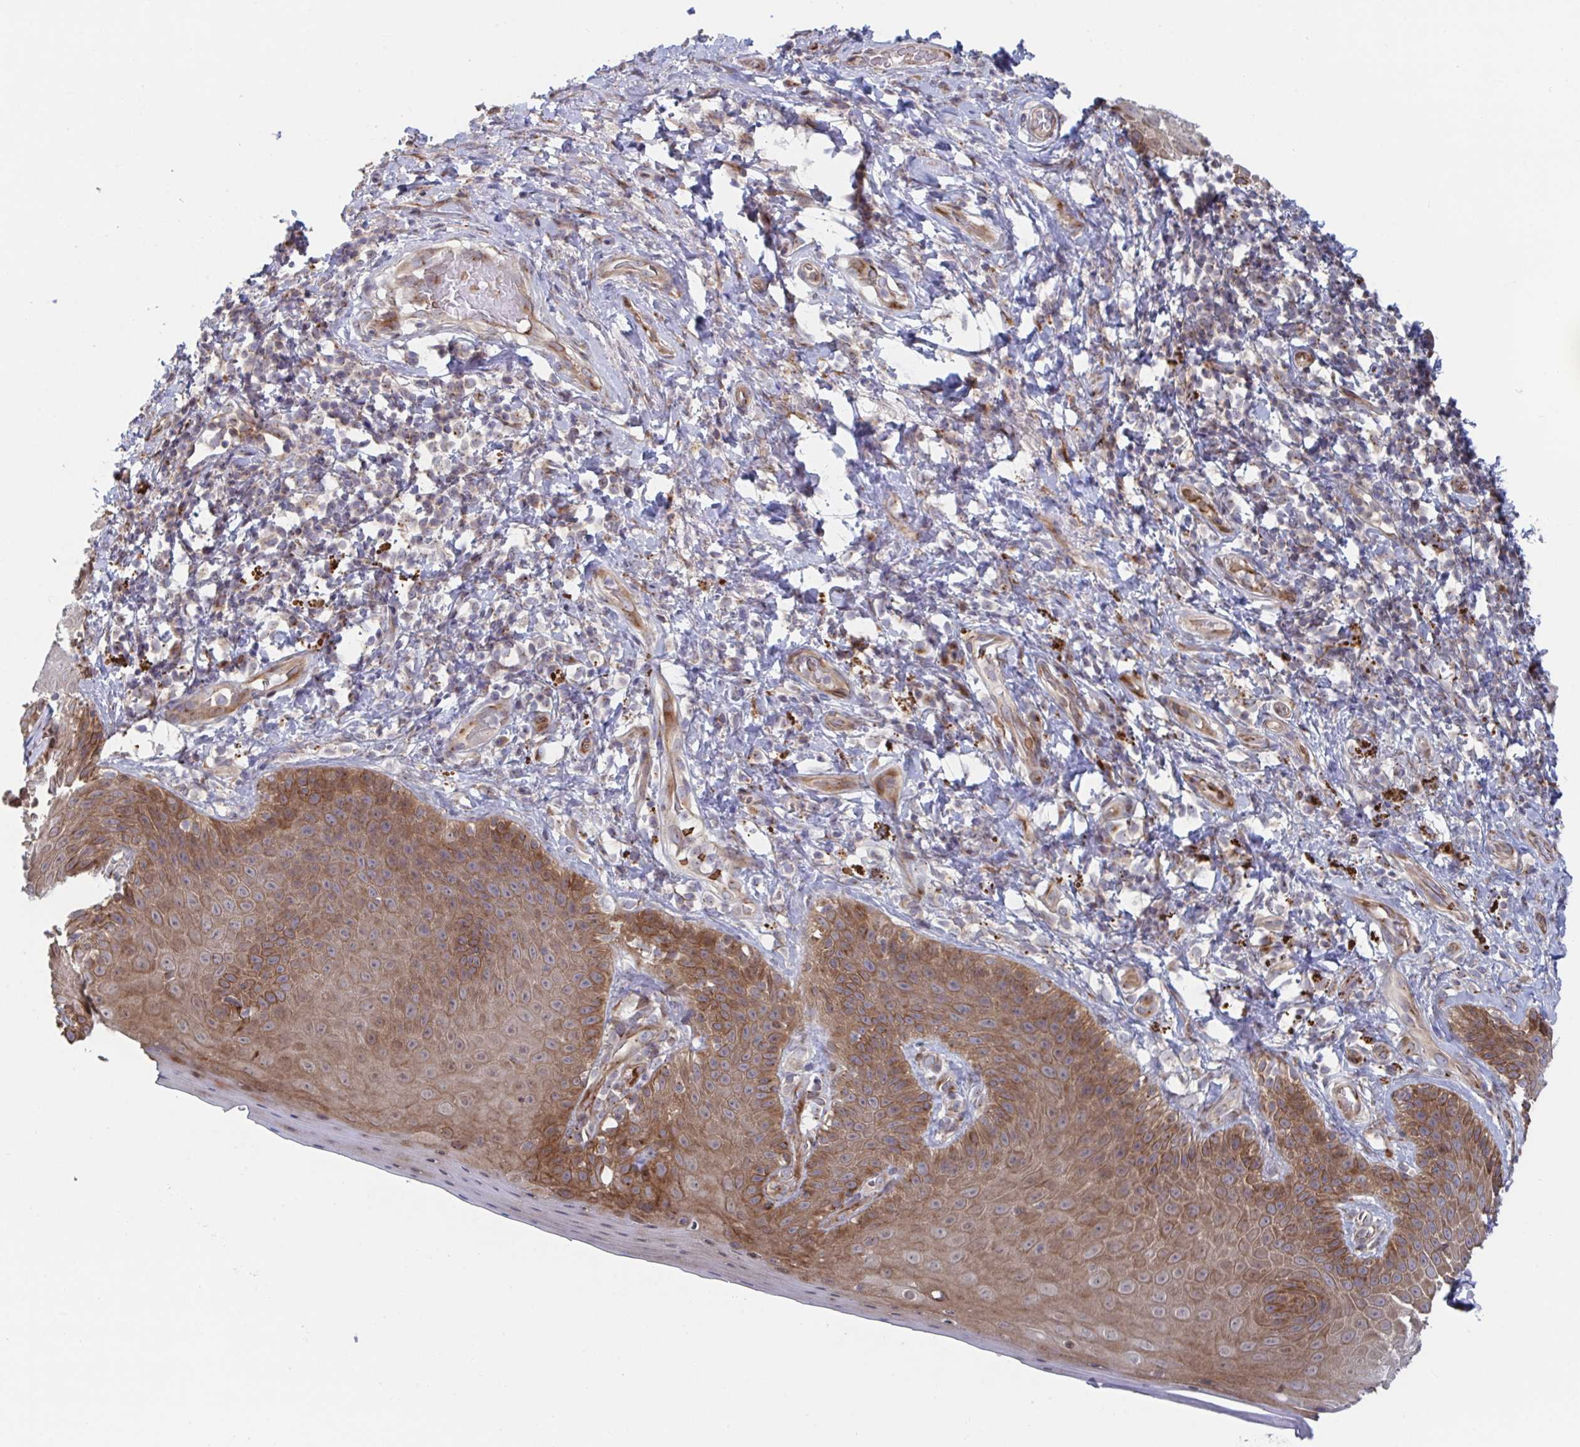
{"staining": {"intensity": "strong", "quantity": "25%-75%", "location": "cytoplasmic/membranous"}, "tissue": "skin", "cell_type": "Epidermal cells", "image_type": "normal", "snomed": [{"axis": "morphology", "description": "Normal tissue, NOS"}, {"axis": "topography", "description": "Anal"}, {"axis": "topography", "description": "Peripheral nerve tissue"}], "caption": "Strong cytoplasmic/membranous positivity for a protein is appreciated in about 25%-75% of epidermal cells of benign skin using IHC.", "gene": "FJX1", "patient": {"sex": "male", "age": 53}}